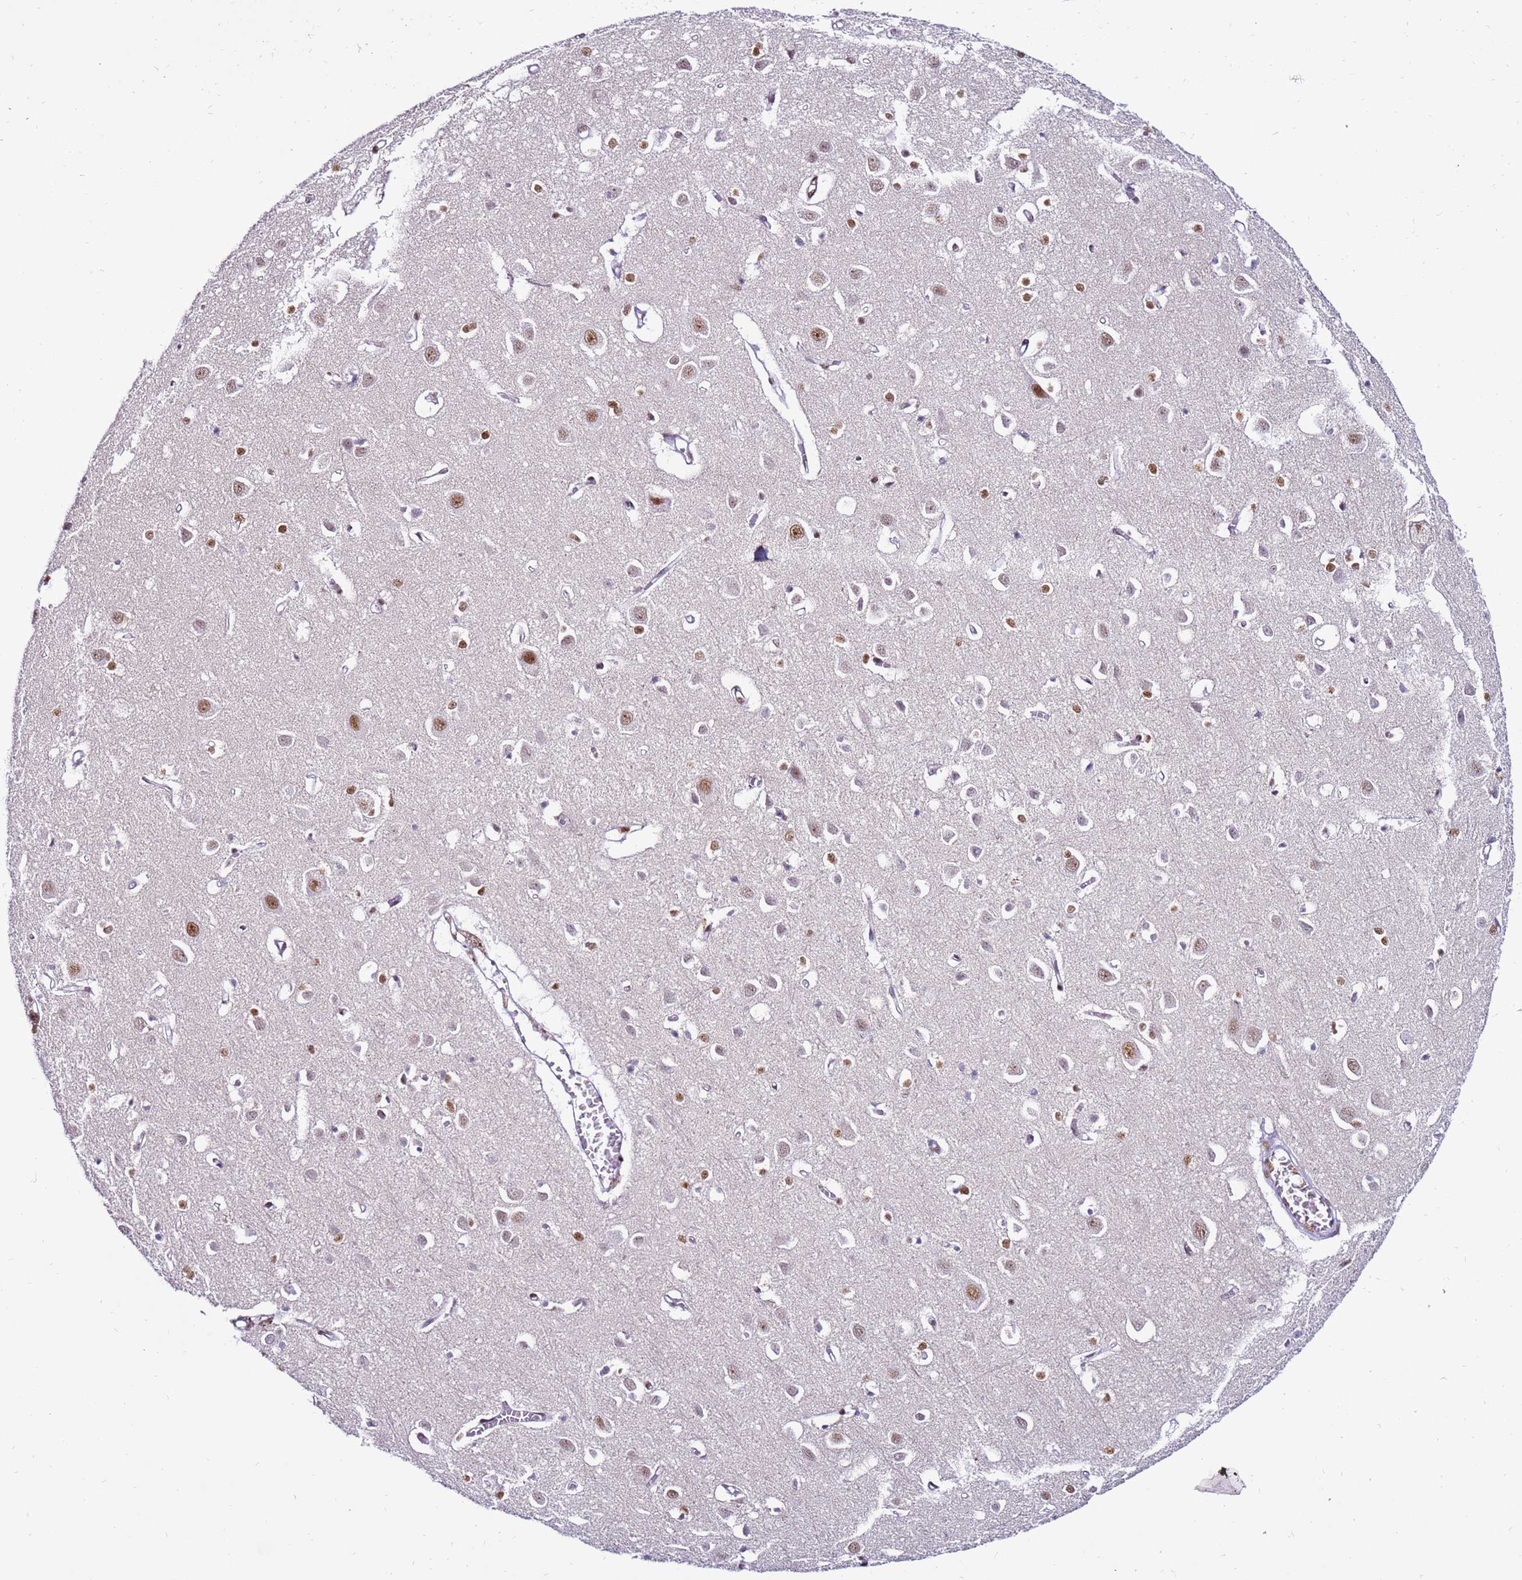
{"staining": {"intensity": "negative", "quantity": "none", "location": "none"}, "tissue": "cerebral cortex", "cell_type": "Endothelial cells", "image_type": "normal", "snomed": [{"axis": "morphology", "description": "Normal tissue, NOS"}, {"axis": "topography", "description": "Cerebral cortex"}], "caption": "Immunohistochemical staining of unremarkable human cerebral cortex reveals no significant expression in endothelial cells. The staining is performed using DAB brown chromogen with nuclei counter-stained in using hematoxylin.", "gene": "KPNA4", "patient": {"sex": "female", "age": 64}}